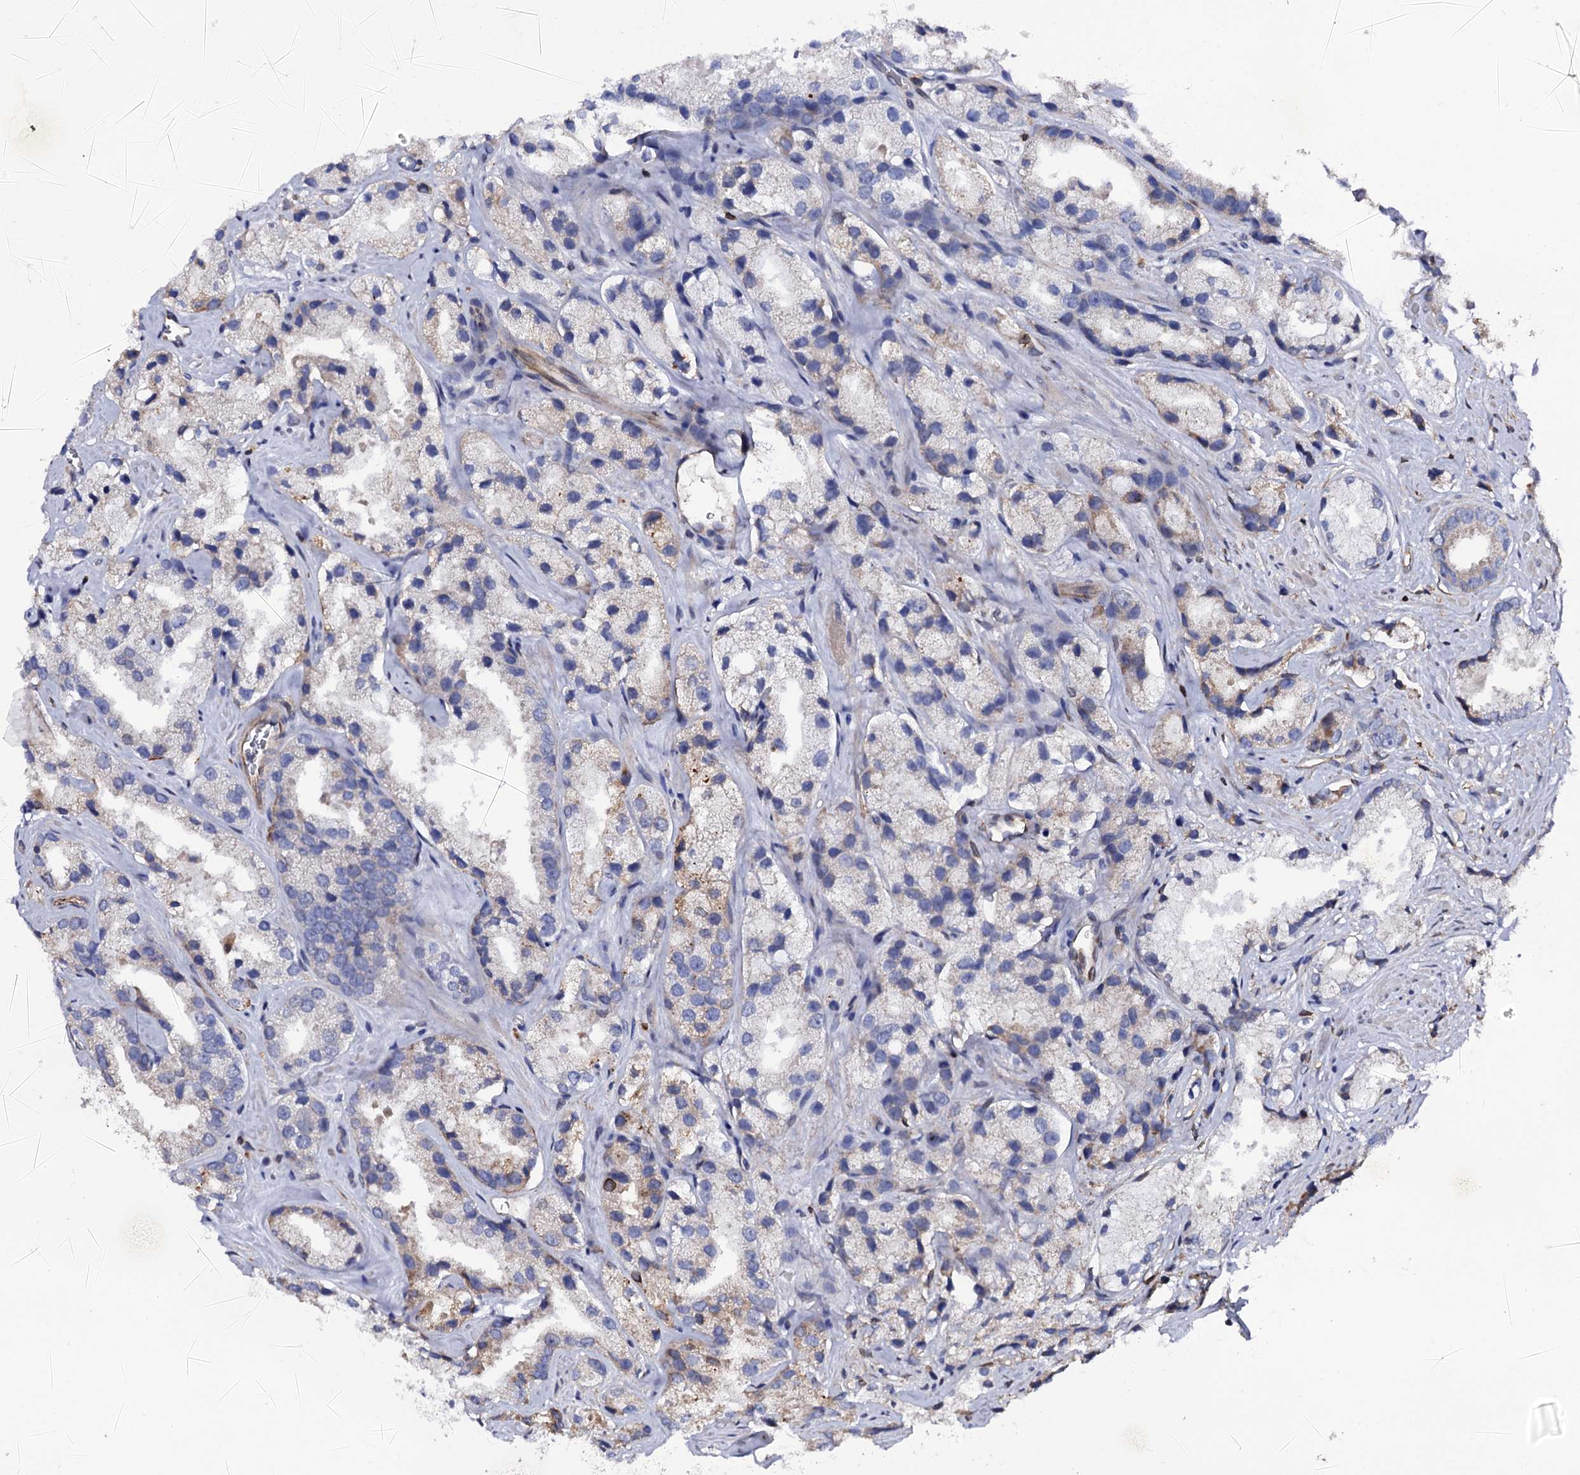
{"staining": {"intensity": "weak", "quantity": "<25%", "location": "cytoplasmic/membranous"}, "tissue": "prostate cancer", "cell_type": "Tumor cells", "image_type": "cancer", "snomed": [{"axis": "morphology", "description": "Adenocarcinoma, High grade"}, {"axis": "topography", "description": "Prostate"}], "caption": "A micrograph of prostate cancer stained for a protein displays no brown staining in tumor cells.", "gene": "TTC23", "patient": {"sex": "male", "age": 66}}